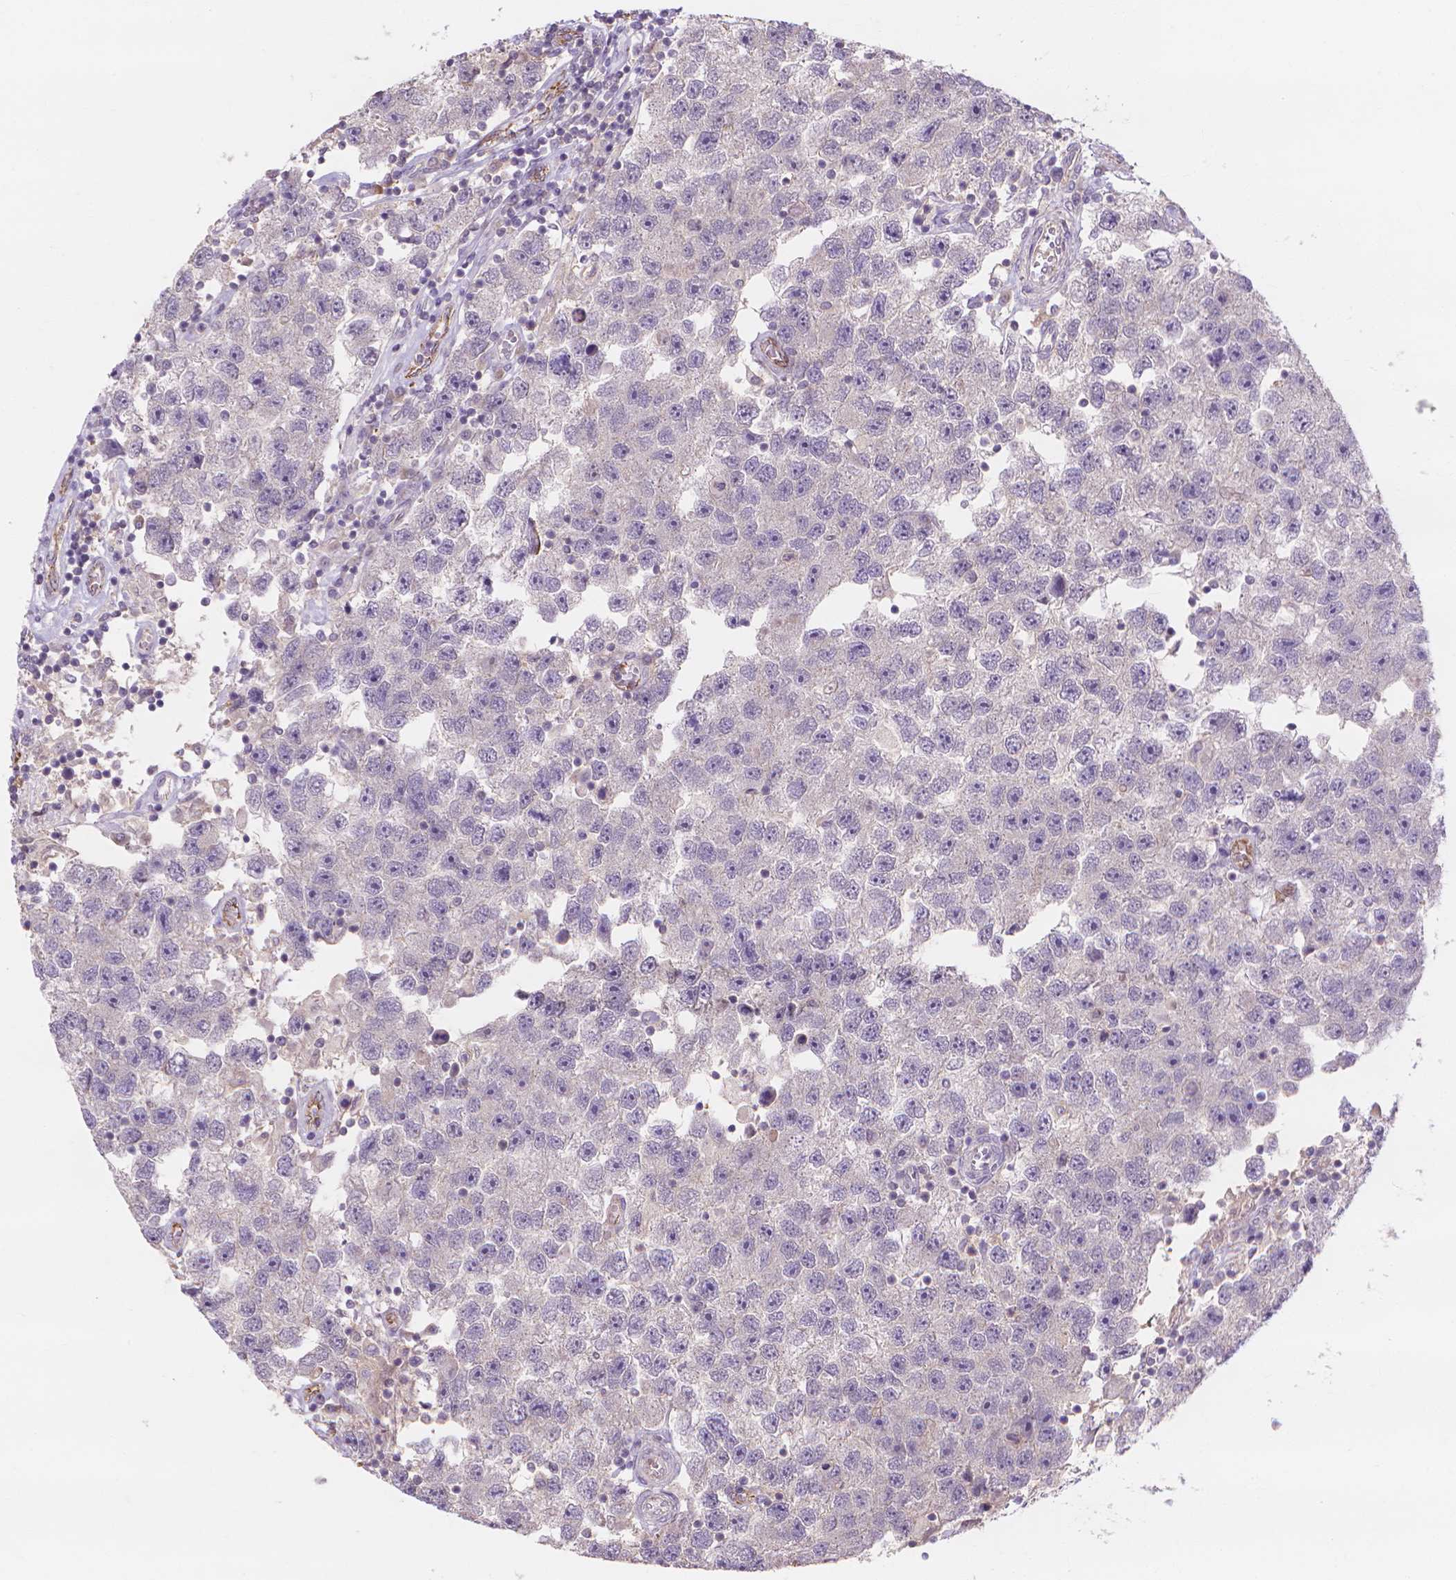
{"staining": {"intensity": "weak", "quantity": "<25%", "location": "cytoplasmic/membranous"}, "tissue": "testis cancer", "cell_type": "Tumor cells", "image_type": "cancer", "snomed": [{"axis": "morphology", "description": "Seminoma, NOS"}, {"axis": "topography", "description": "Testis"}], "caption": "IHC micrograph of neoplastic tissue: human testis cancer stained with DAB (3,3'-diaminobenzidine) demonstrates no significant protein positivity in tumor cells.", "gene": "PRDM13", "patient": {"sex": "male", "age": 26}}